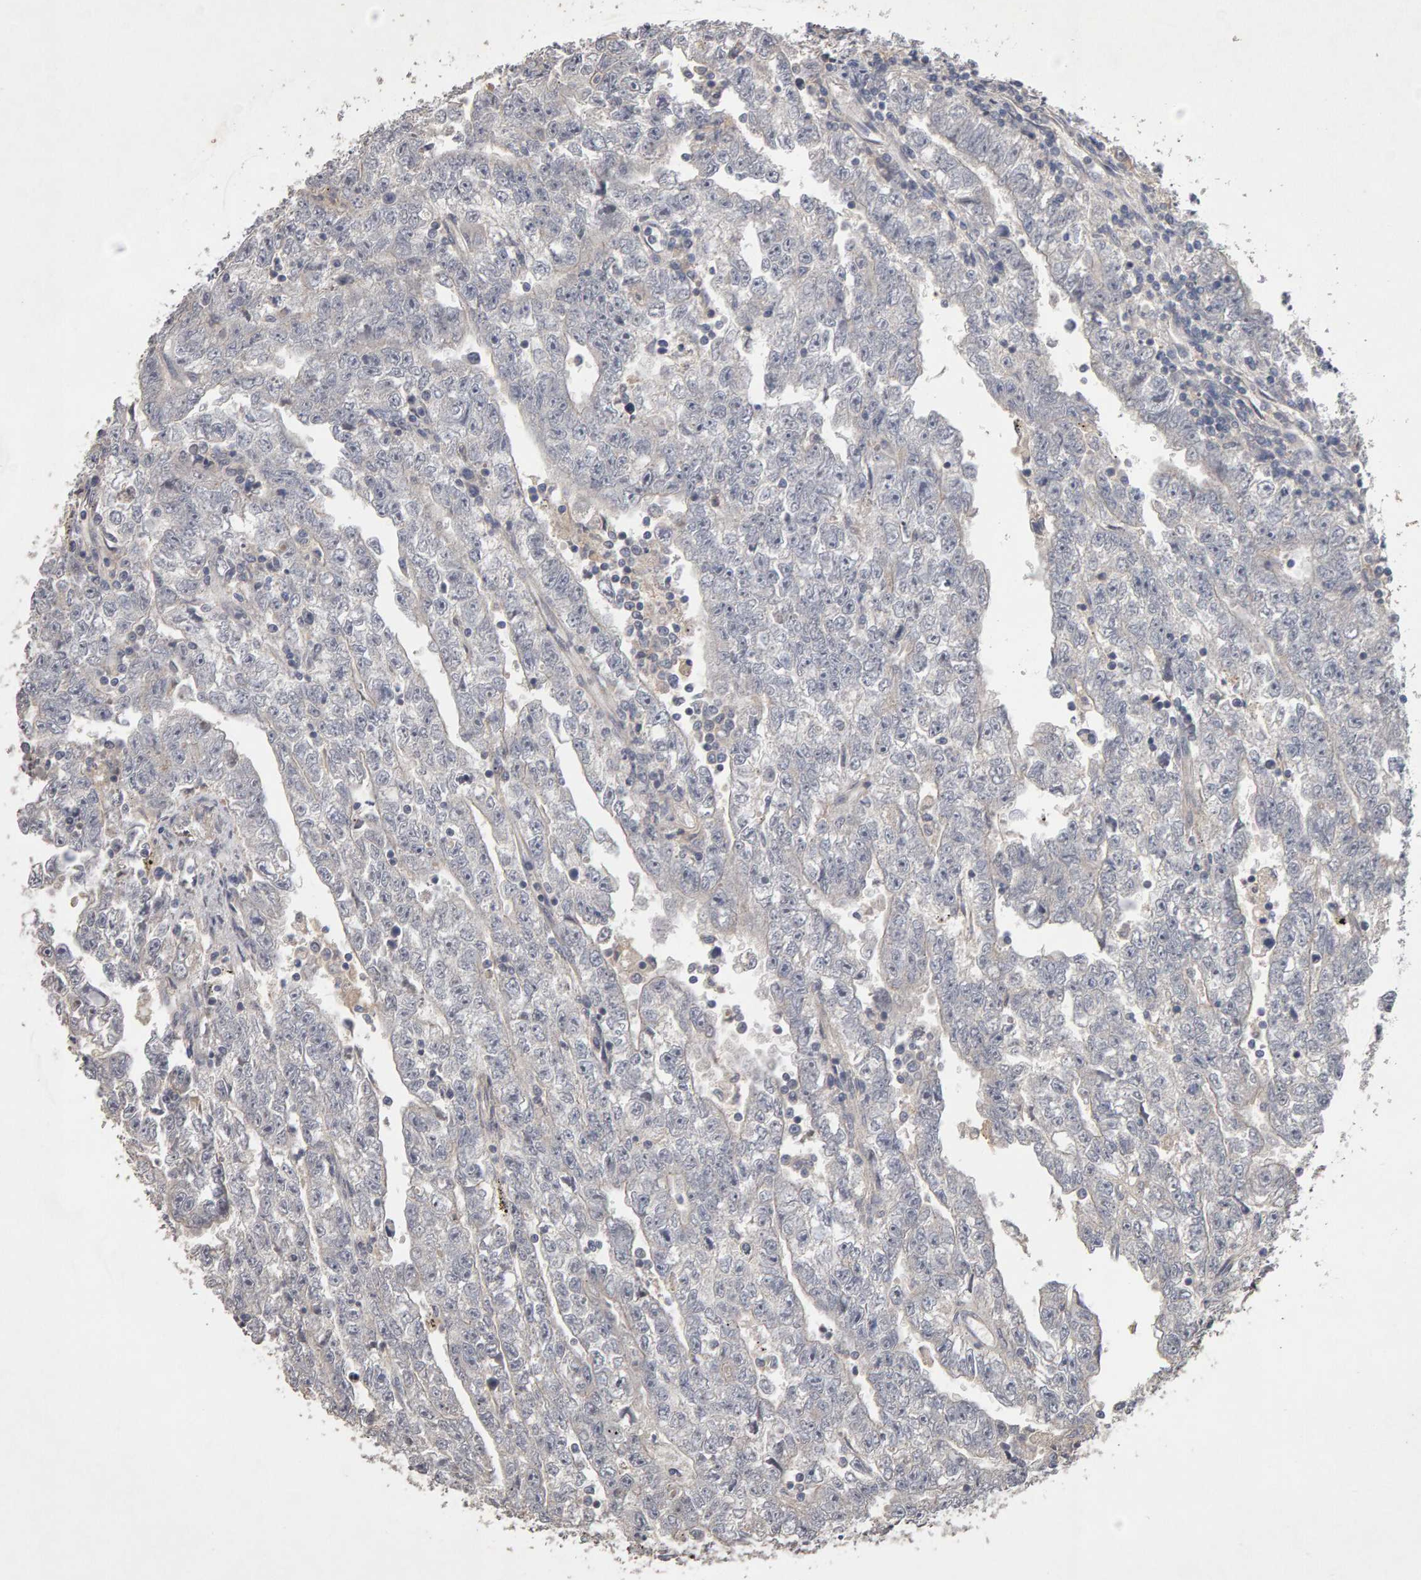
{"staining": {"intensity": "negative", "quantity": "none", "location": "none"}, "tissue": "testis cancer", "cell_type": "Tumor cells", "image_type": "cancer", "snomed": [{"axis": "morphology", "description": "Carcinoma, Embryonal, NOS"}, {"axis": "topography", "description": "Testis"}], "caption": "The IHC photomicrograph has no significant positivity in tumor cells of testis cancer tissue.", "gene": "COASY", "patient": {"sex": "male", "age": 25}}